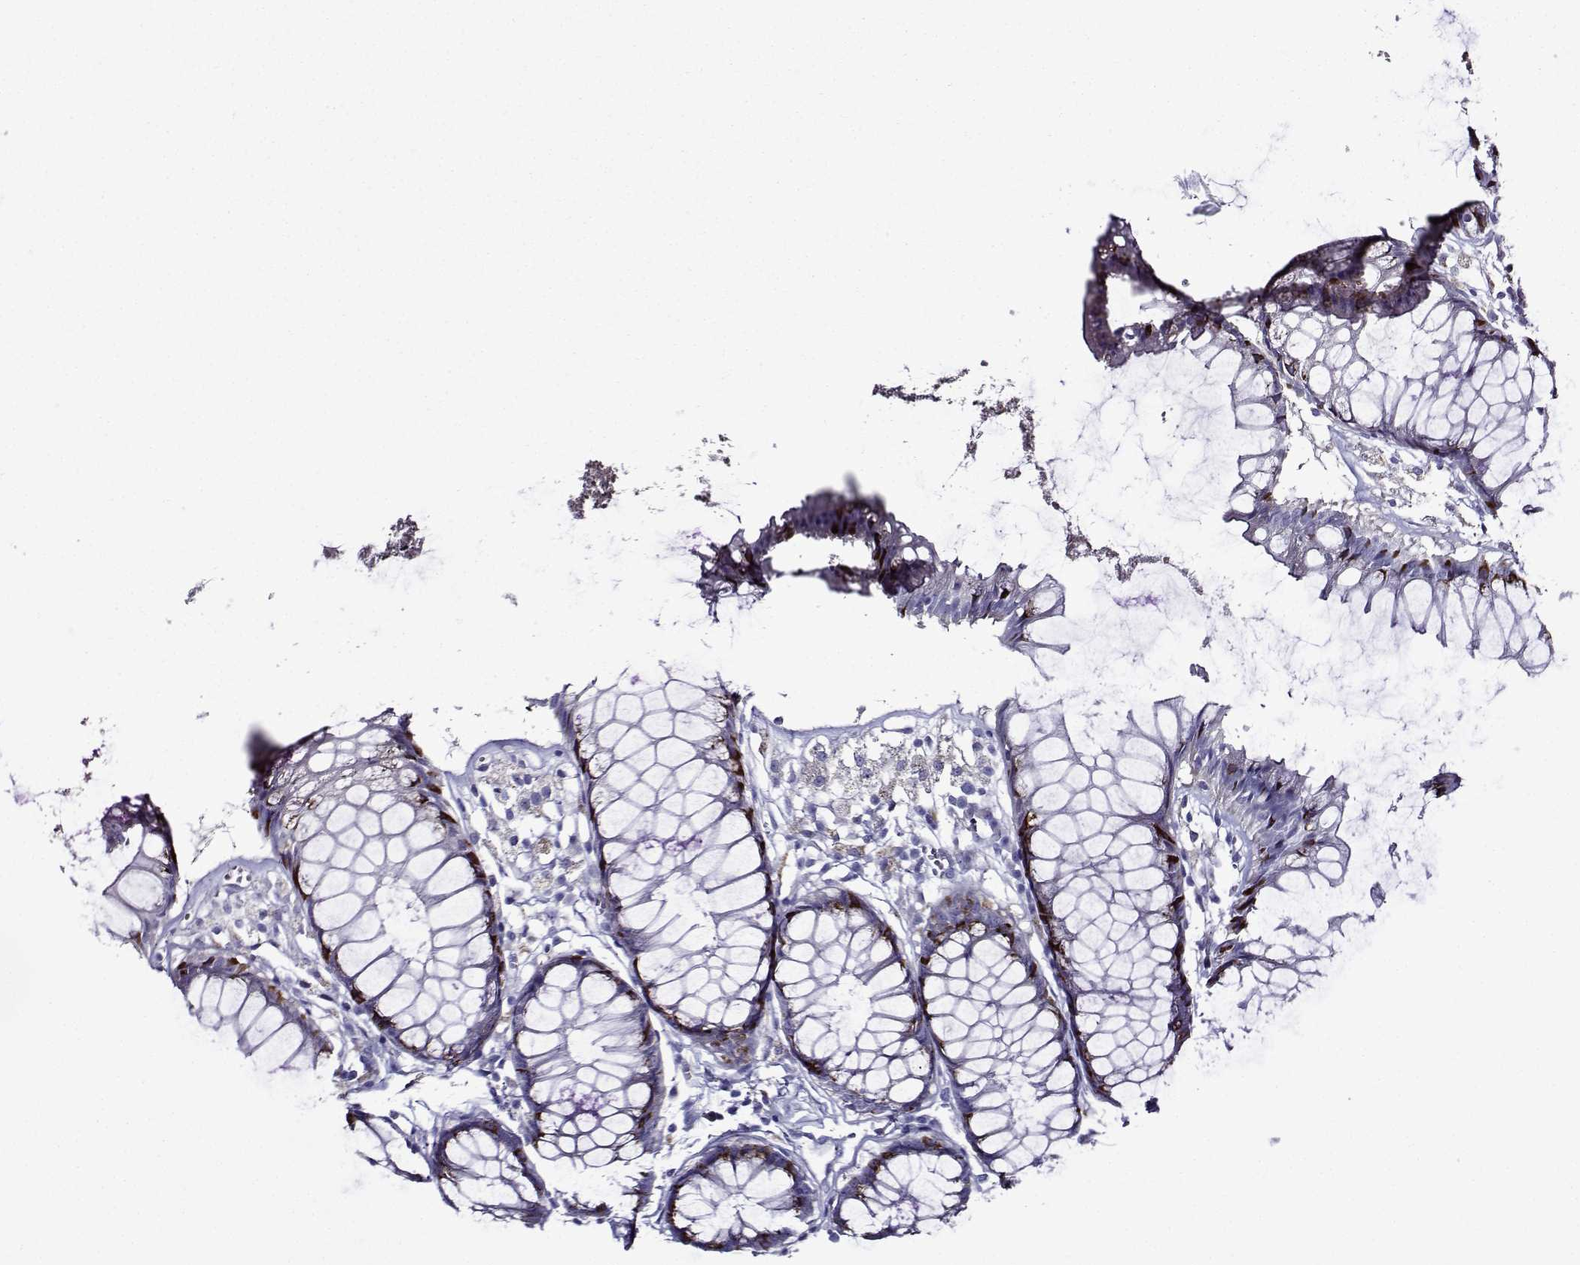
{"staining": {"intensity": "negative", "quantity": "none", "location": "none"}, "tissue": "colon", "cell_type": "Endothelial cells", "image_type": "normal", "snomed": [{"axis": "morphology", "description": "Normal tissue, NOS"}, {"axis": "morphology", "description": "Adenocarcinoma, NOS"}, {"axis": "topography", "description": "Colon"}], "caption": "High power microscopy micrograph of an immunohistochemistry photomicrograph of benign colon, revealing no significant expression in endothelial cells.", "gene": "TMEM266", "patient": {"sex": "male", "age": 65}}